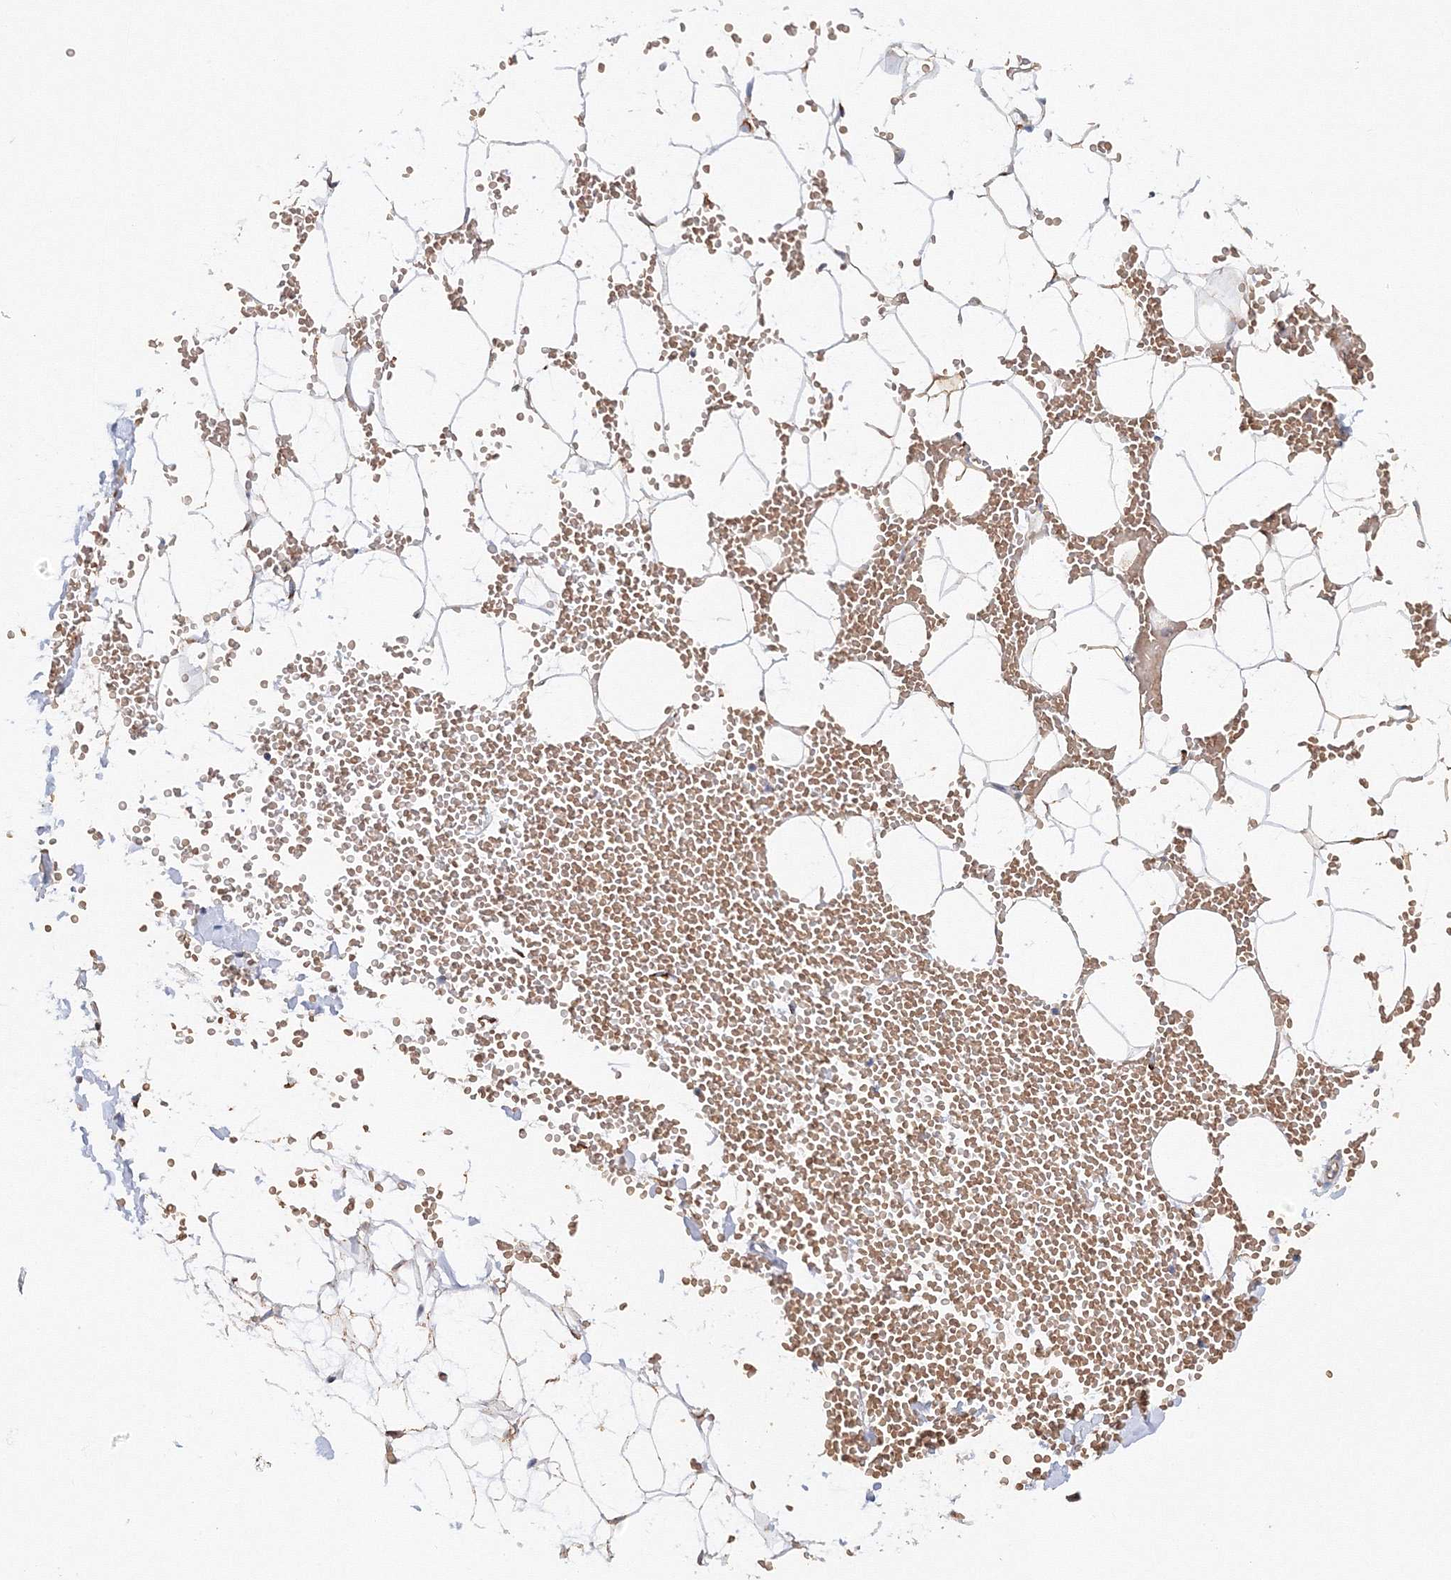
{"staining": {"intensity": "weak", "quantity": "25%-75%", "location": "cytoplasmic/membranous"}, "tissue": "adipose tissue", "cell_type": "Adipocytes", "image_type": "normal", "snomed": [{"axis": "morphology", "description": "Normal tissue, NOS"}, {"axis": "topography", "description": "Breast"}], "caption": "IHC of unremarkable human adipose tissue shows low levels of weak cytoplasmic/membranous staining in approximately 25%-75% of adipocytes.", "gene": "DIS3L2", "patient": {"sex": "female", "age": 23}}